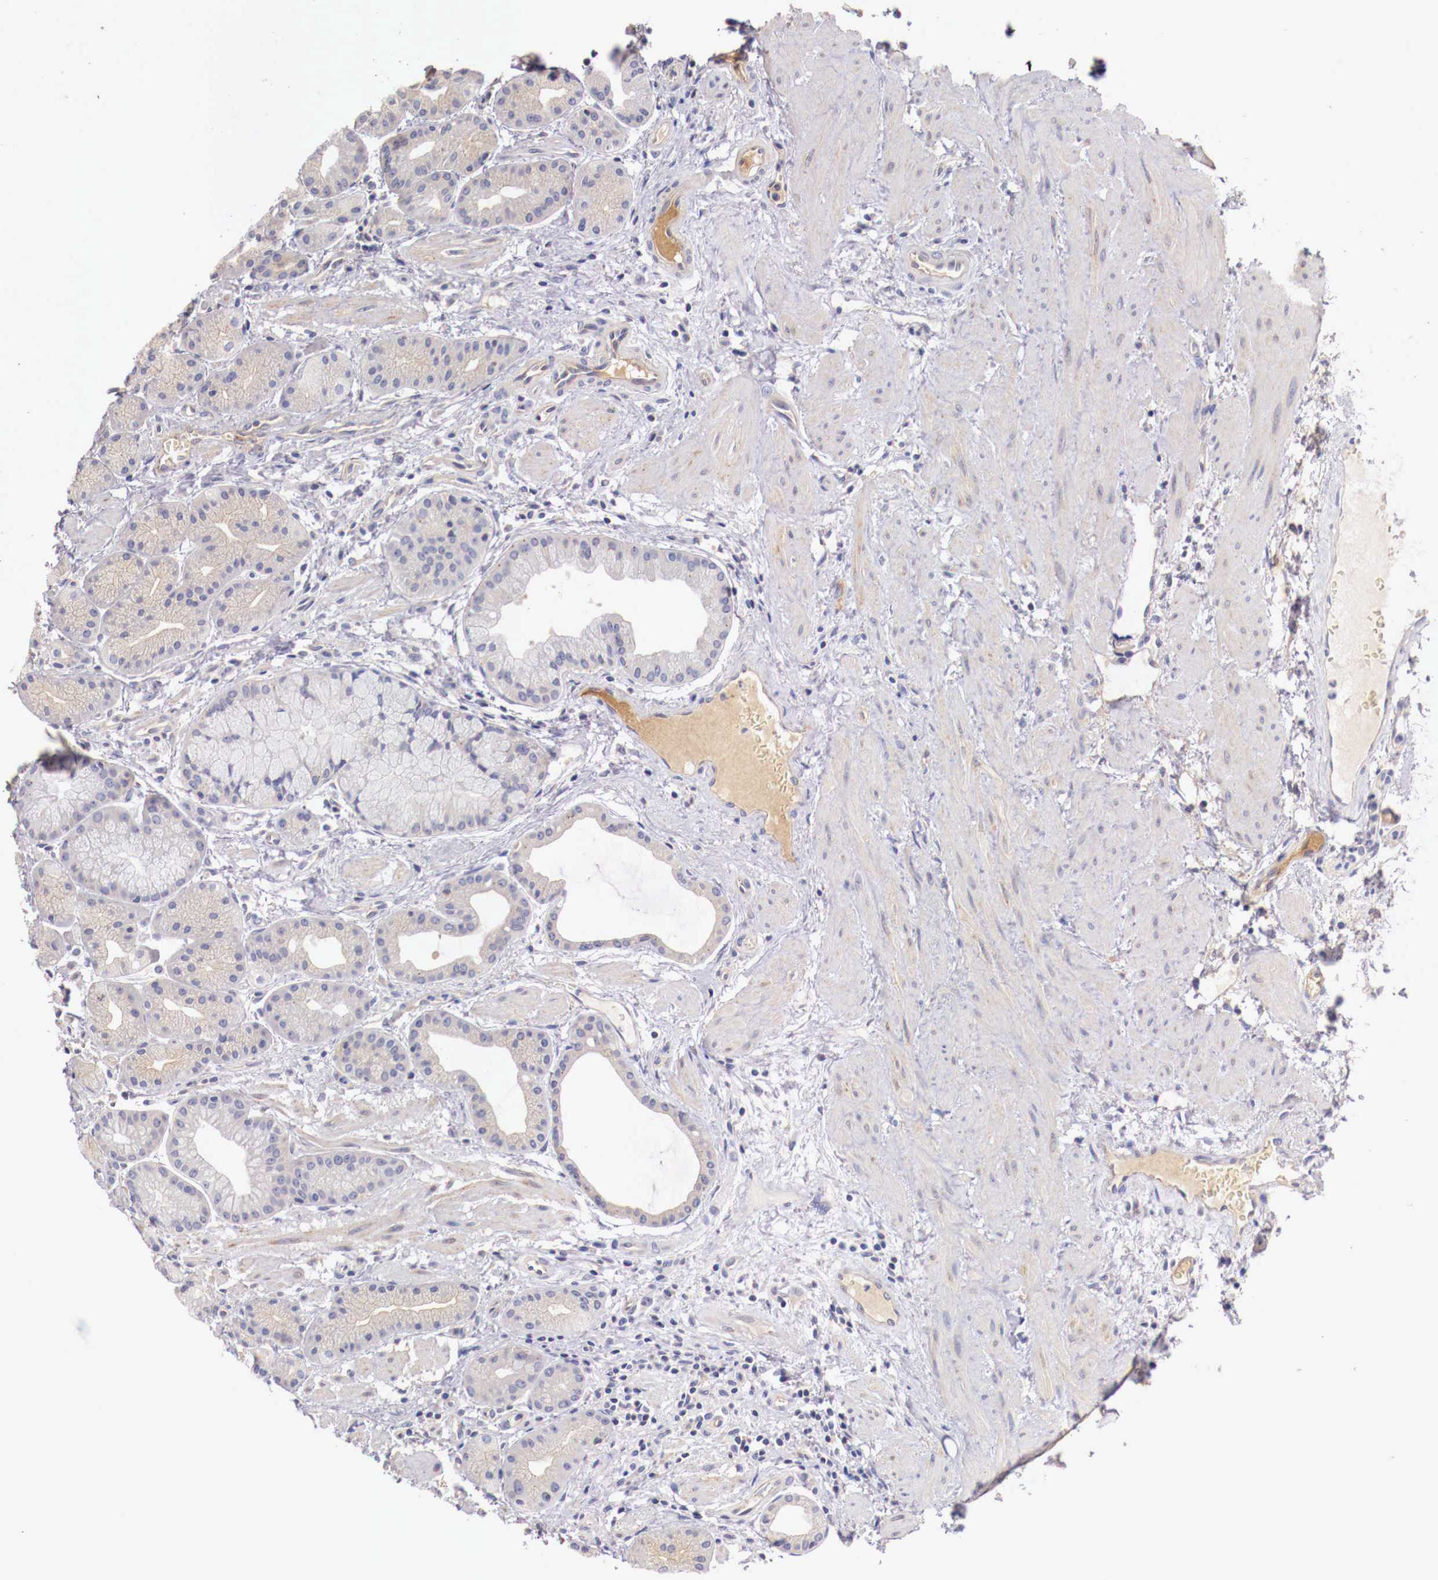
{"staining": {"intensity": "negative", "quantity": "none", "location": "none"}, "tissue": "stomach", "cell_type": "Glandular cells", "image_type": "normal", "snomed": [{"axis": "morphology", "description": "Normal tissue, NOS"}, {"axis": "topography", "description": "Stomach, upper"}], "caption": "IHC photomicrograph of unremarkable stomach stained for a protein (brown), which demonstrates no positivity in glandular cells.", "gene": "PITPNA", "patient": {"sex": "male", "age": 72}}